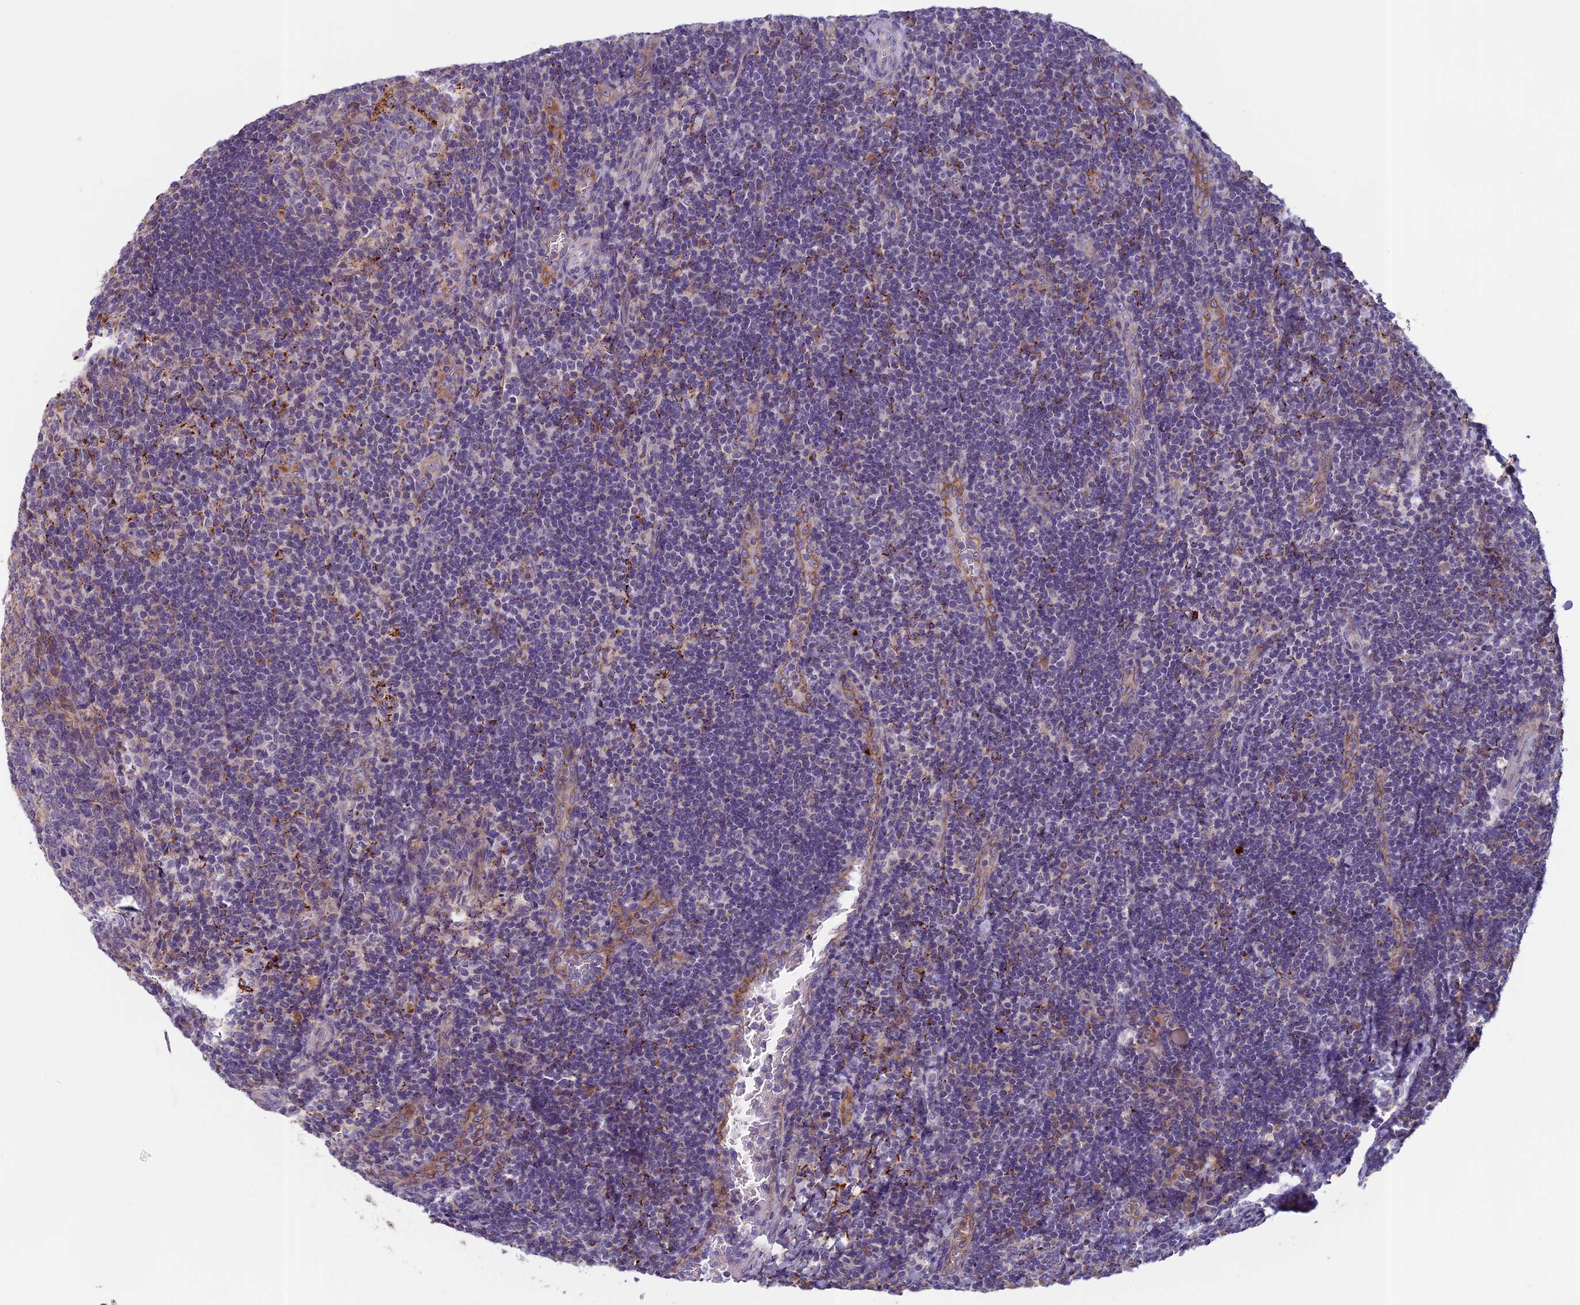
{"staining": {"intensity": "moderate", "quantity": "<25%", "location": "cytoplasmic/membranous"}, "tissue": "tonsil", "cell_type": "Germinal center cells", "image_type": "normal", "snomed": [{"axis": "morphology", "description": "Normal tissue, NOS"}, {"axis": "topography", "description": "Tonsil"}], "caption": "Tonsil stained with a protein marker exhibits moderate staining in germinal center cells.", "gene": "SEMA7A", "patient": {"sex": "male", "age": 17}}